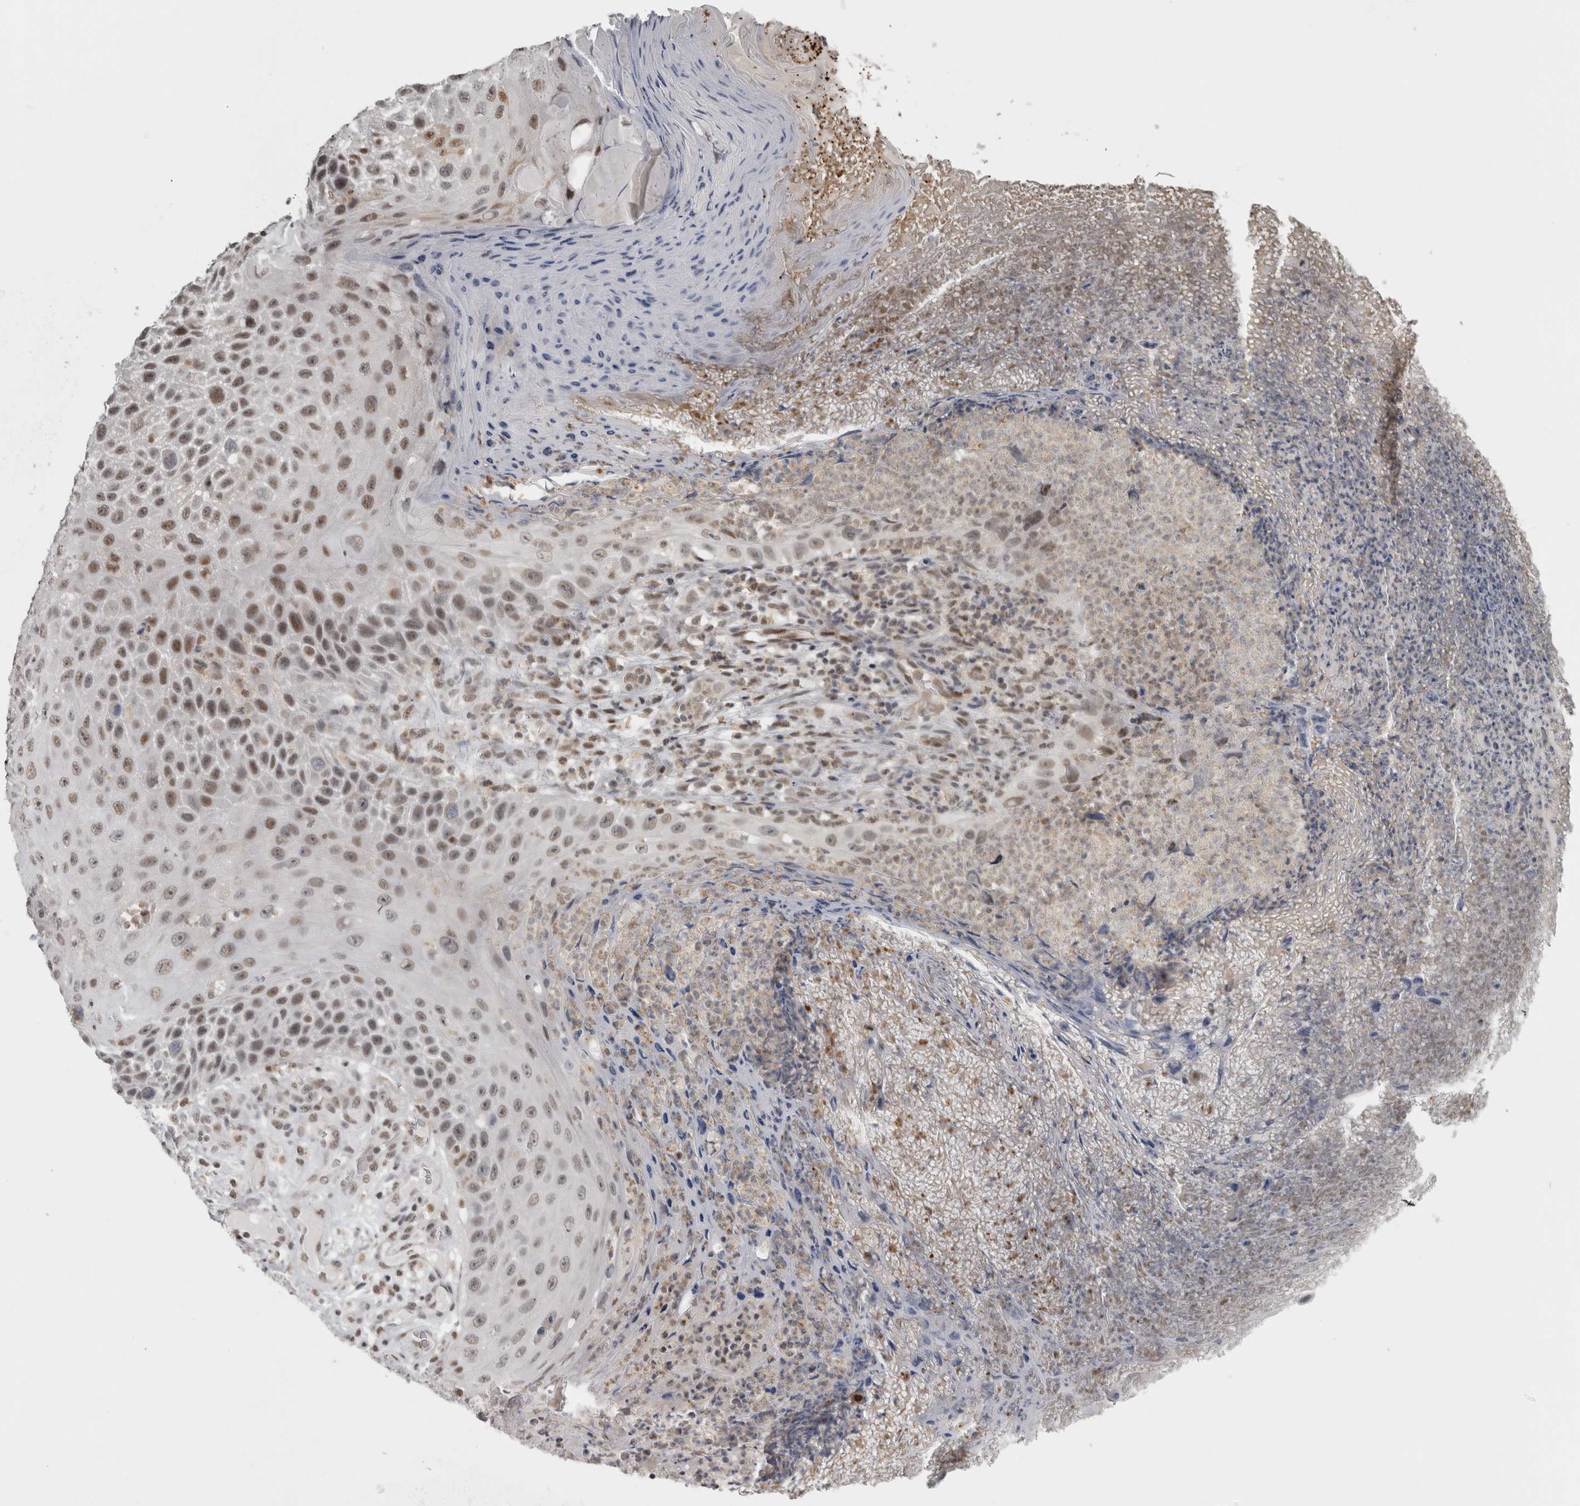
{"staining": {"intensity": "moderate", "quantity": "<25%", "location": "nuclear"}, "tissue": "skin cancer", "cell_type": "Tumor cells", "image_type": "cancer", "snomed": [{"axis": "morphology", "description": "Squamous cell carcinoma, NOS"}, {"axis": "topography", "description": "Skin"}], "caption": "High-power microscopy captured an immunohistochemistry (IHC) micrograph of skin cancer (squamous cell carcinoma), revealing moderate nuclear staining in approximately <25% of tumor cells.", "gene": "MICU3", "patient": {"sex": "female", "age": 88}}